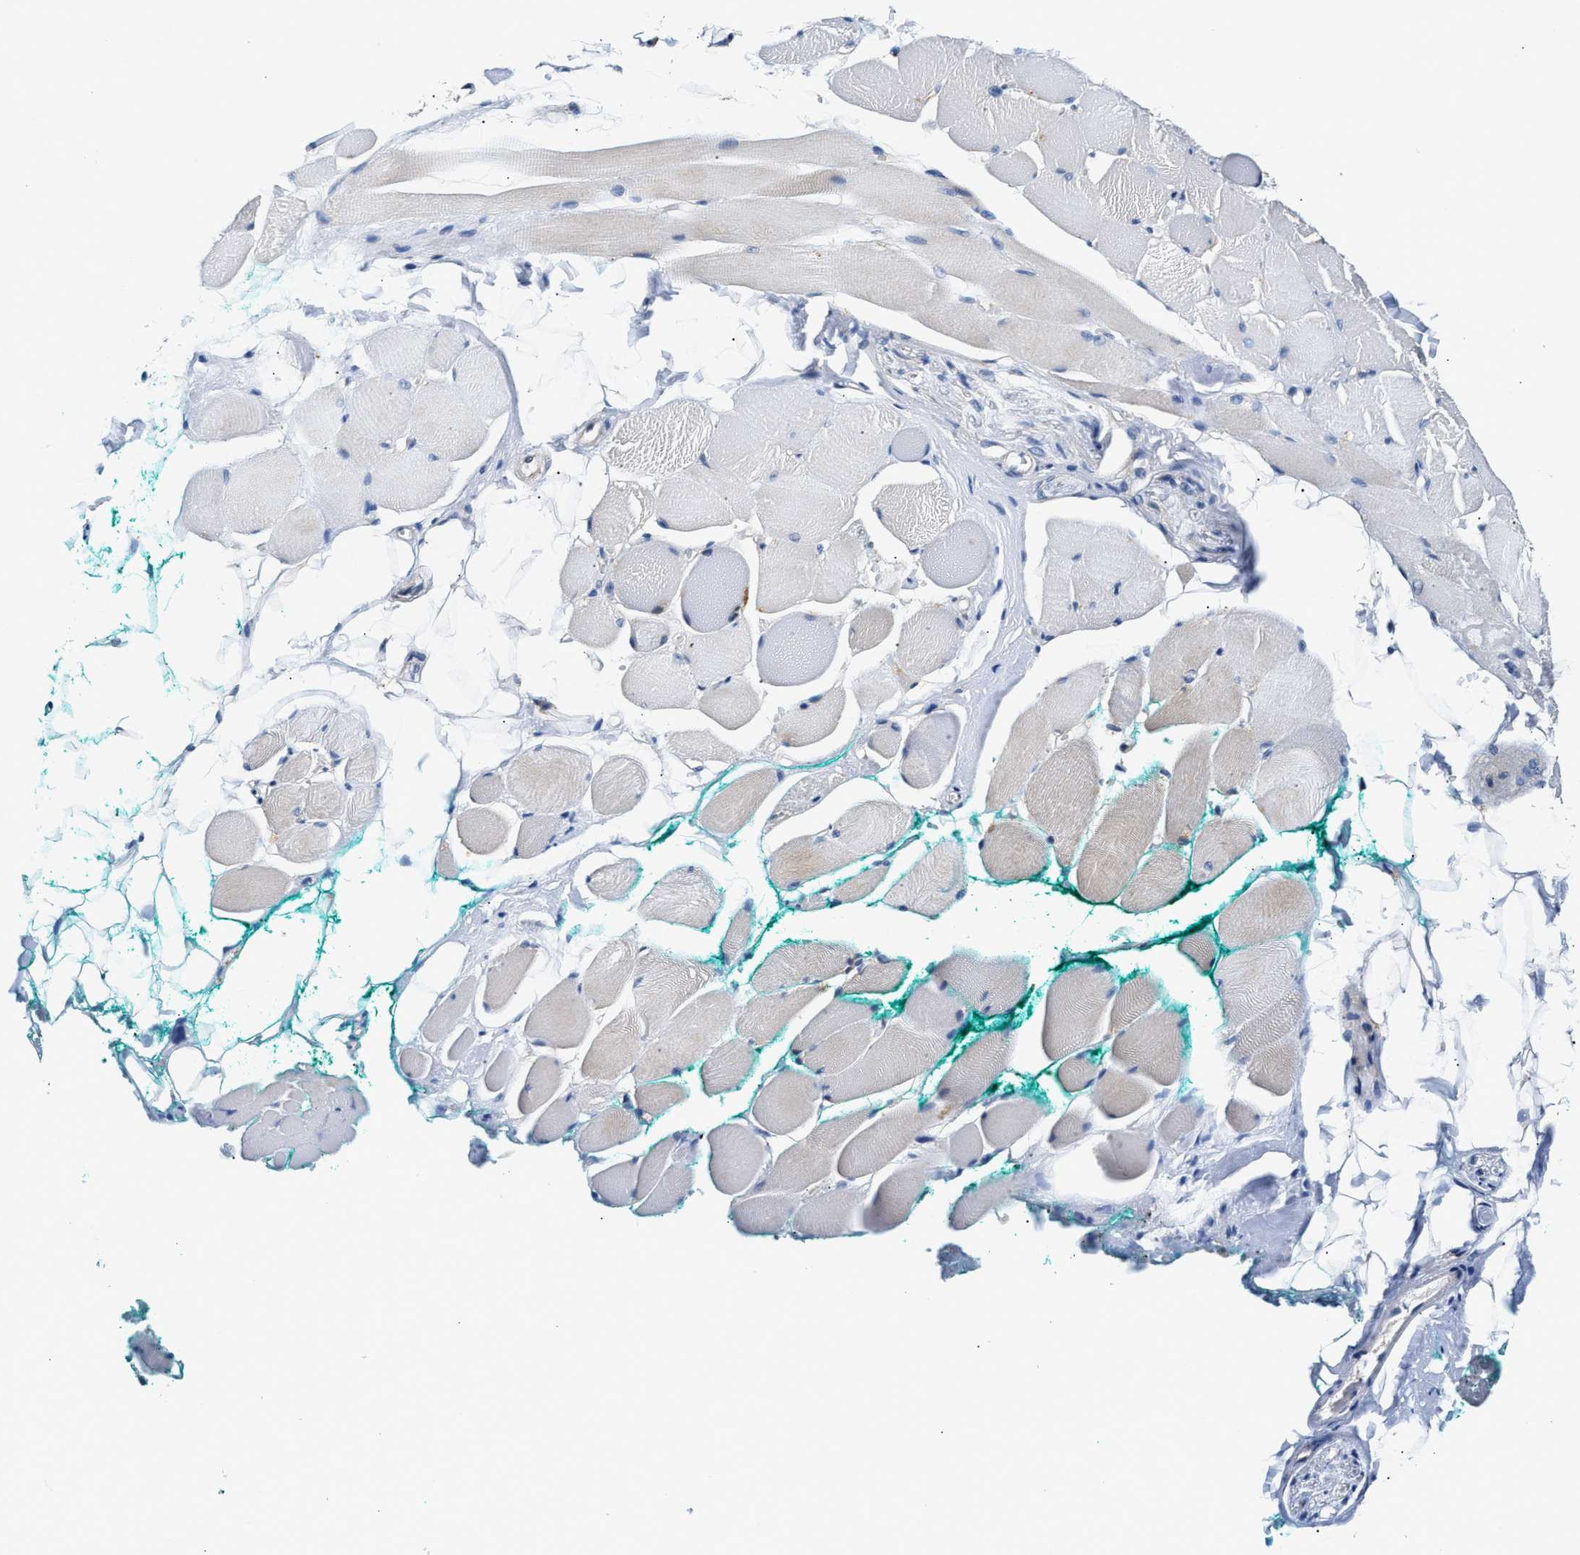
{"staining": {"intensity": "negative", "quantity": "none", "location": "none"}, "tissue": "skeletal muscle", "cell_type": "Myocytes", "image_type": "normal", "snomed": [{"axis": "morphology", "description": "Normal tissue, NOS"}, {"axis": "topography", "description": "Skeletal muscle"}, {"axis": "topography", "description": "Peripheral nerve tissue"}], "caption": "Immunohistochemistry (IHC) of benign skeletal muscle exhibits no staining in myocytes. (DAB IHC visualized using brightfield microscopy, high magnification).", "gene": "FAM185A", "patient": {"sex": "female", "age": 84}}